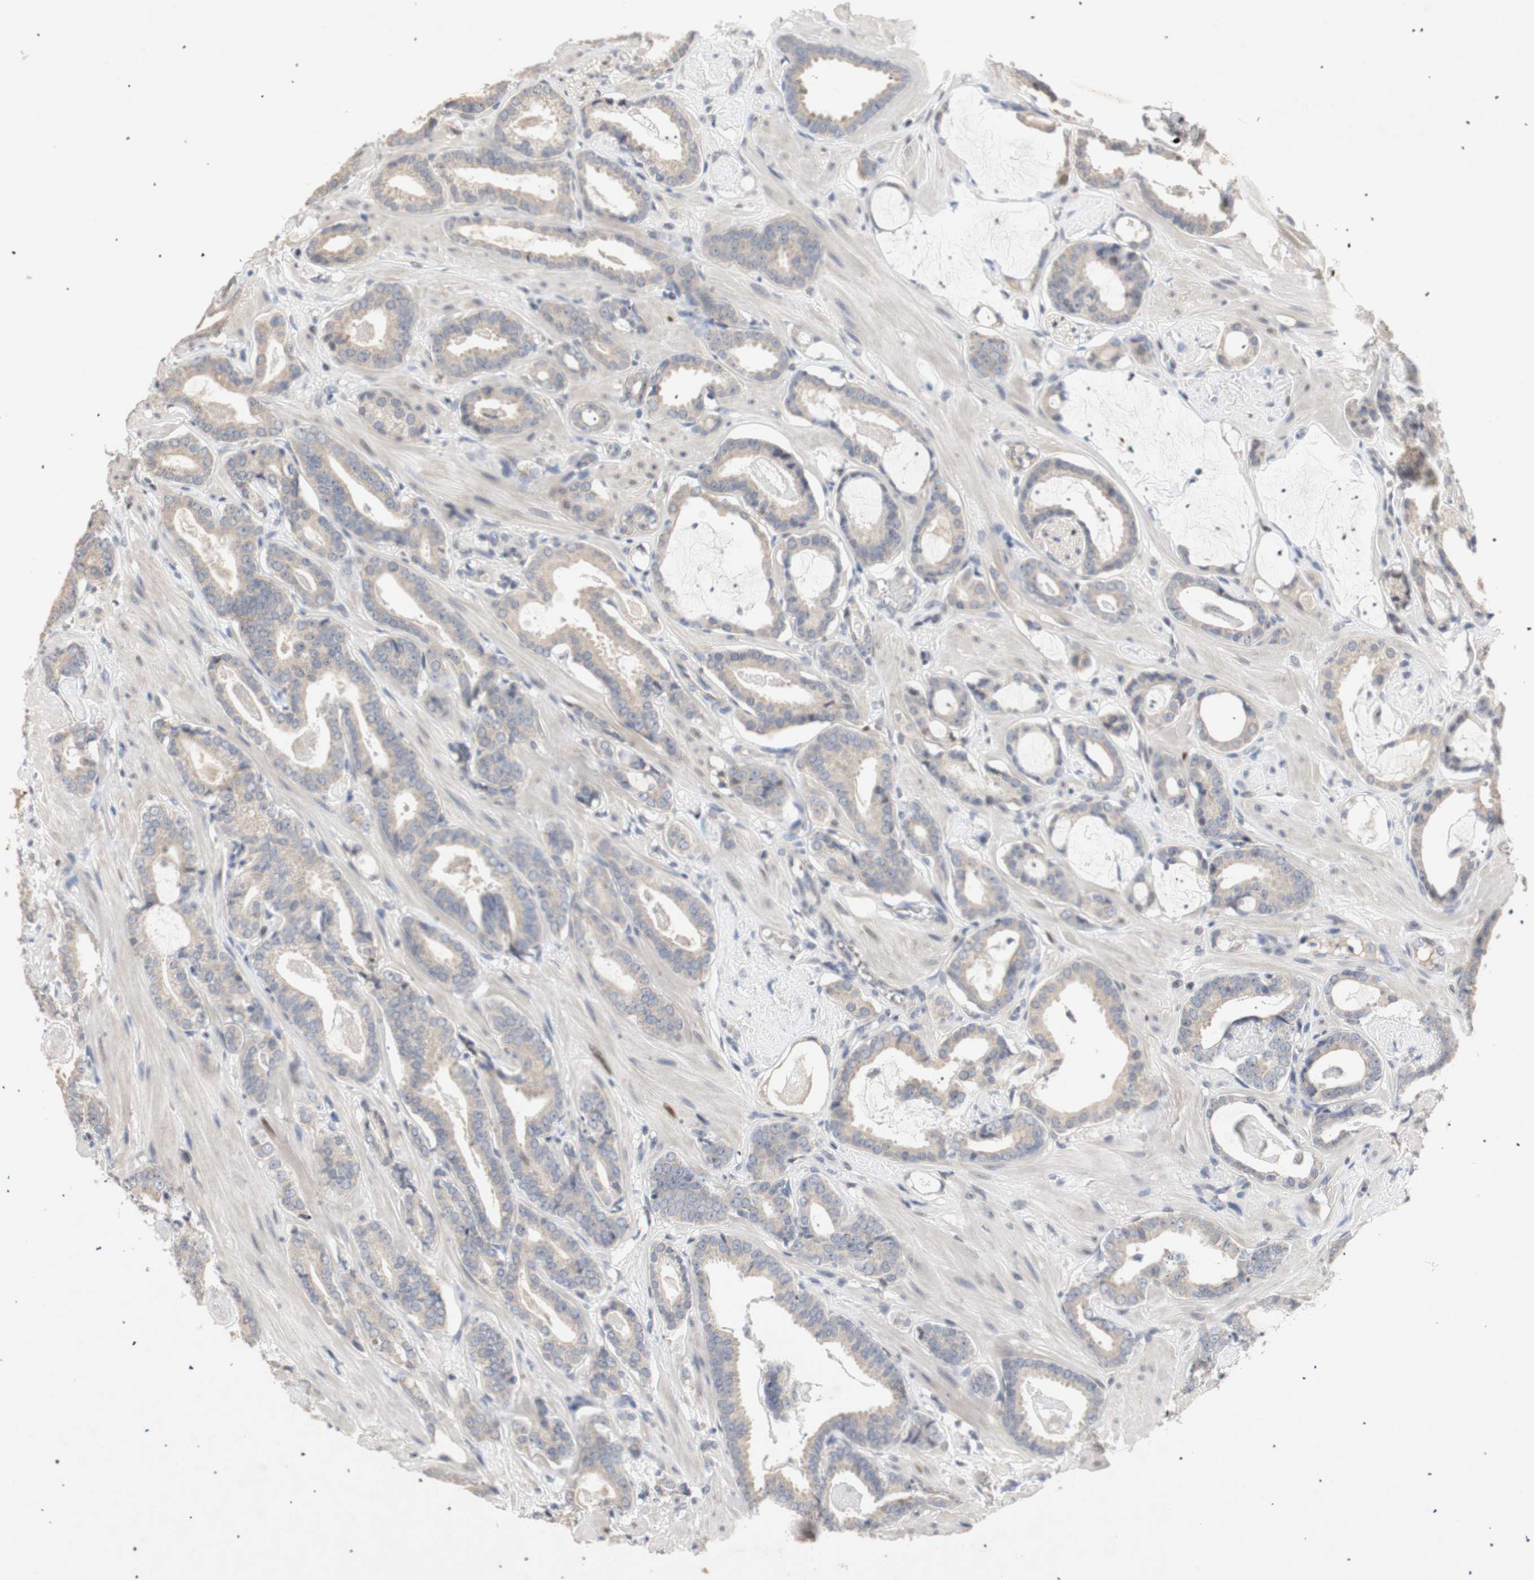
{"staining": {"intensity": "negative", "quantity": "none", "location": "none"}, "tissue": "prostate cancer", "cell_type": "Tumor cells", "image_type": "cancer", "snomed": [{"axis": "morphology", "description": "Adenocarcinoma, Low grade"}, {"axis": "topography", "description": "Prostate"}], "caption": "DAB (3,3'-diaminobenzidine) immunohistochemical staining of prostate low-grade adenocarcinoma reveals no significant positivity in tumor cells.", "gene": "FOSB", "patient": {"sex": "male", "age": 53}}